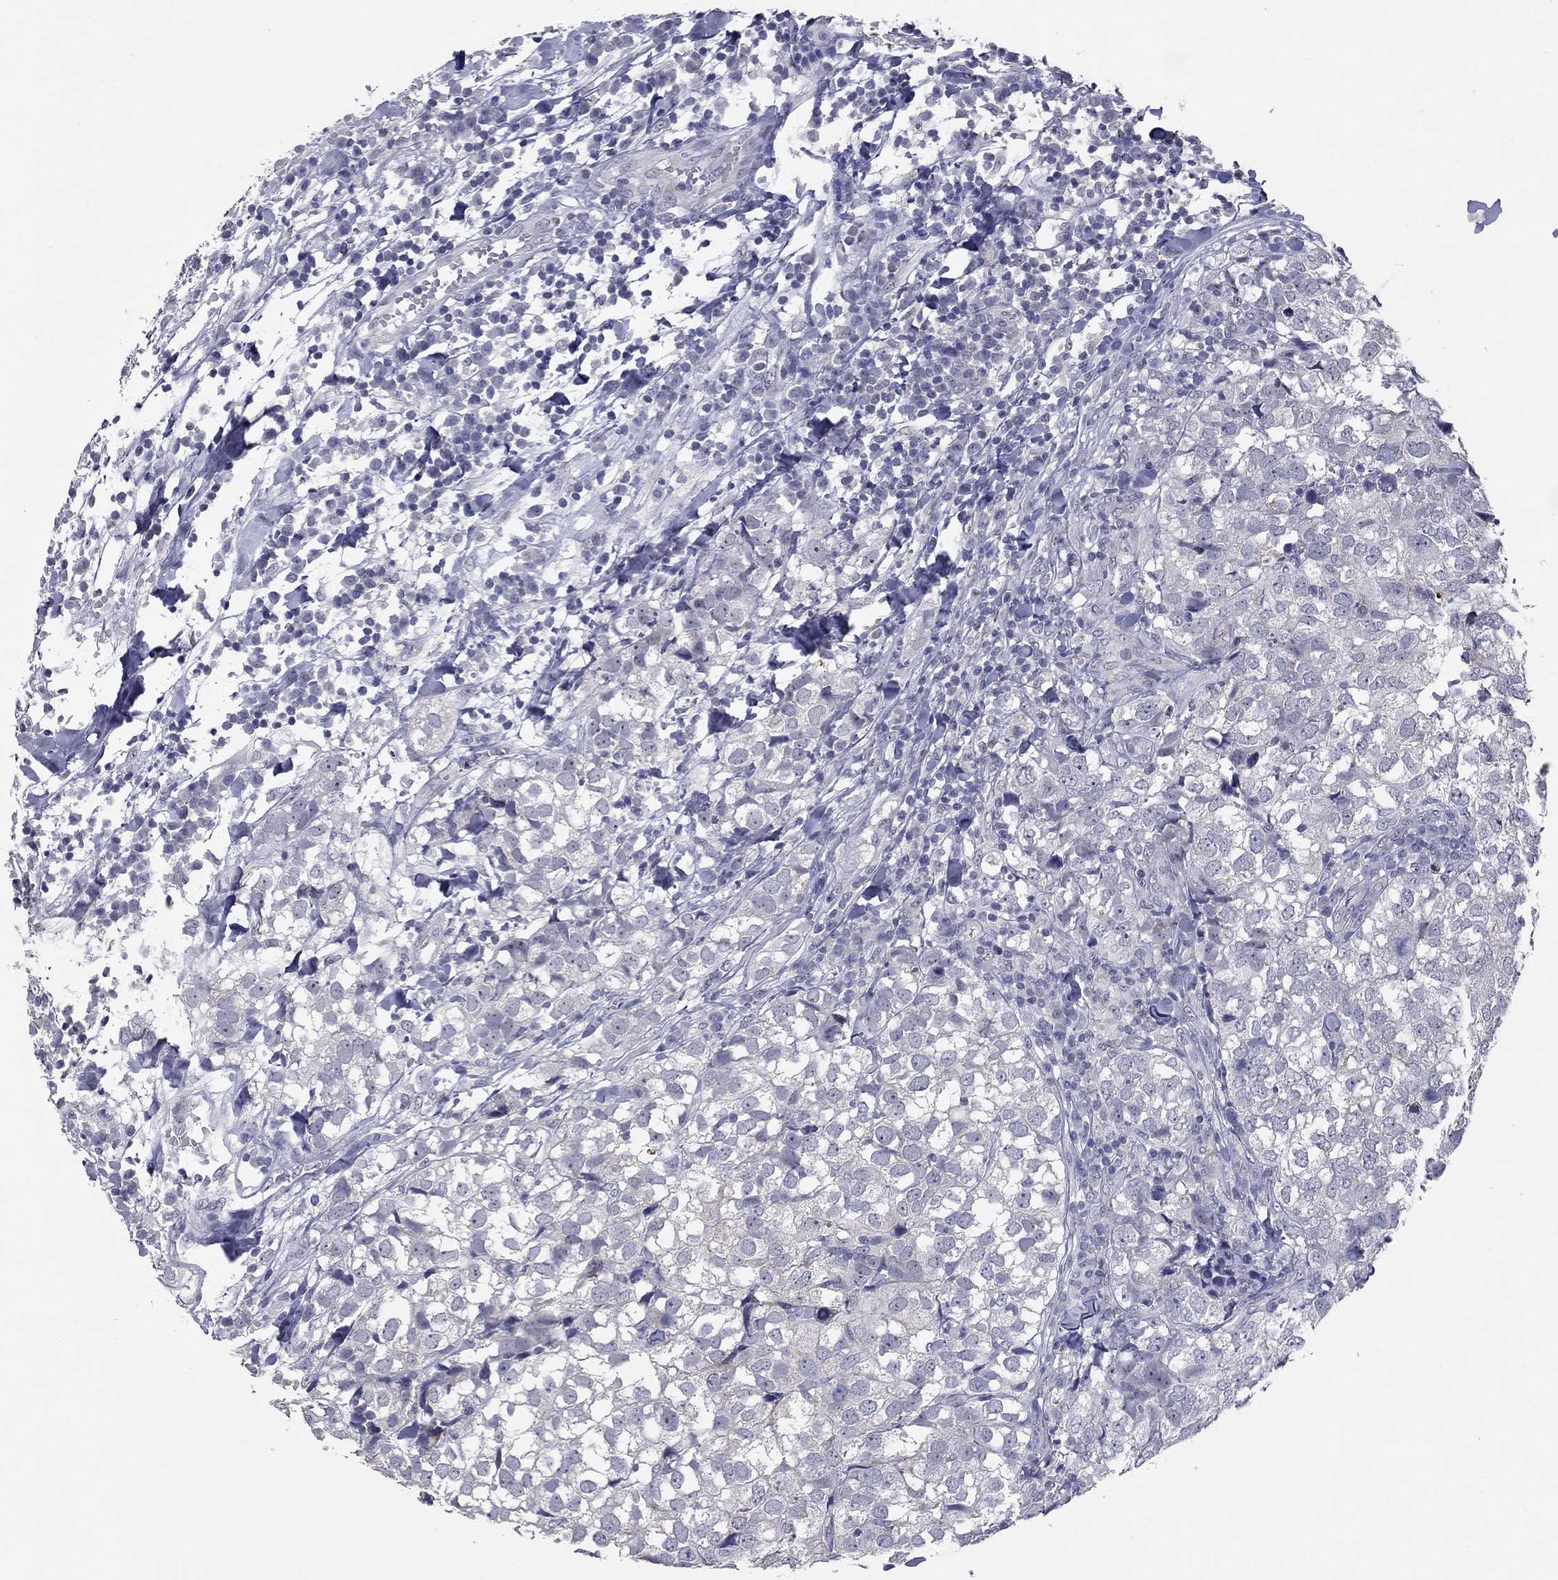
{"staining": {"intensity": "negative", "quantity": "none", "location": "none"}, "tissue": "breast cancer", "cell_type": "Tumor cells", "image_type": "cancer", "snomed": [{"axis": "morphology", "description": "Duct carcinoma"}, {"axis": "topography", "description": "Breast"}], "caption": "Immunohistochemical staining of breast infiltrating ductal carcinoma displays no significant expression in tumor cells. (DAB (3,3'-diaminobenzidine) IHC visualized using brightfield microscopy, high magnification).", "gene": "SHOC2", "patient": {"sex": "female", "age": 30}}